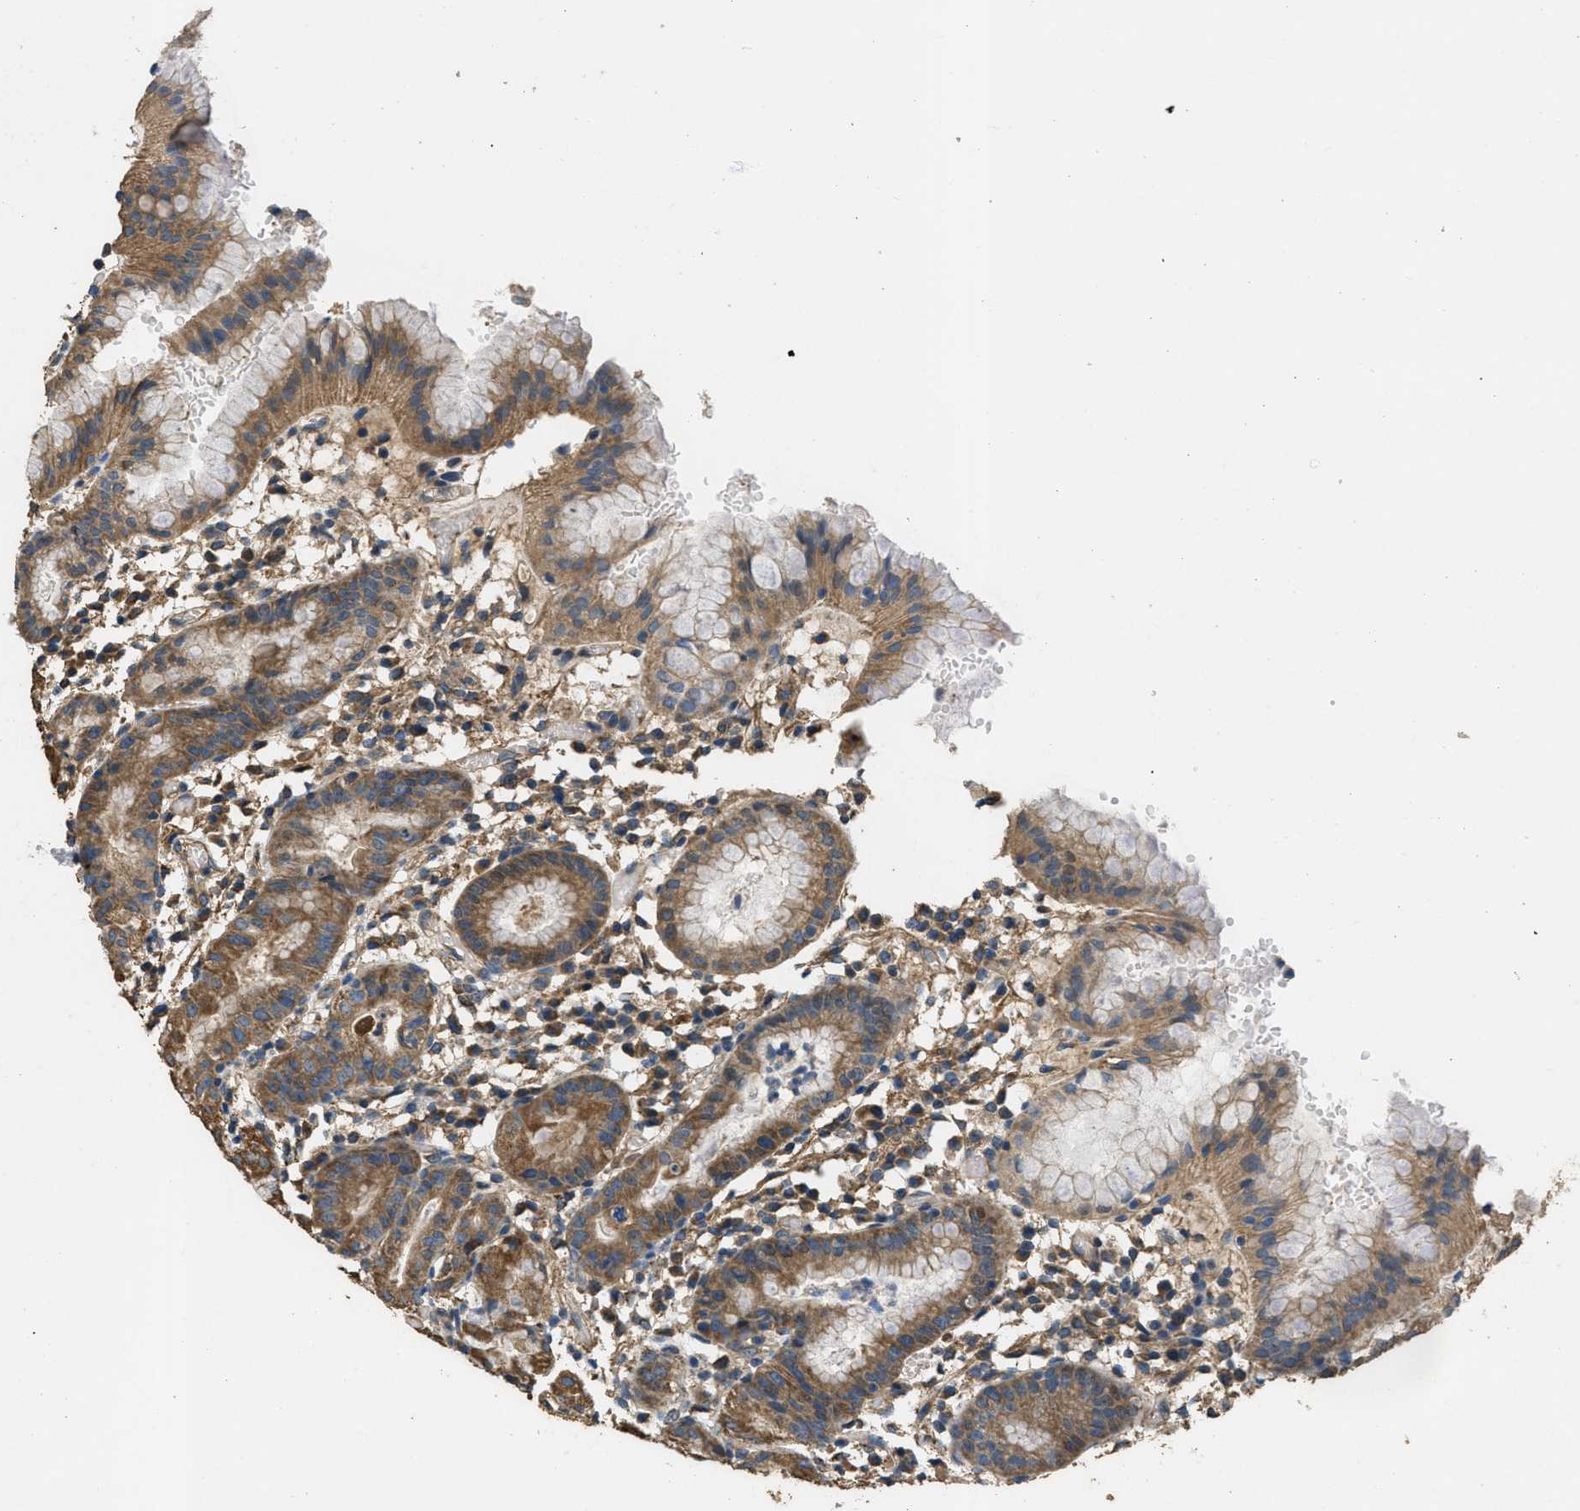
{"staining": {"intensity": "moderate", "quantity": ">75%", "location": "cytoplasmic/membranous"}, "tissue": "stomach", "cell_type": "Glandular cells", "image_type": "normal", "snomed": [{"axis": "morphology", "description": "Normal tissue, NOS"}, {"axis": "topography", "description": "Stomach"}, {"axis": "topography", "description": "Stomach, lower"}], "caption": "Protein analysis of benign stomach exhibits moderate cytoplasmic/membranous staining in about >75% of glandular cells. (DAB (3,3'-diaminobenzidine) IHC with brightfield microscopy, high magnification).", "gene": "THBS2", "patient": {"sex": "female", "age": 75}}